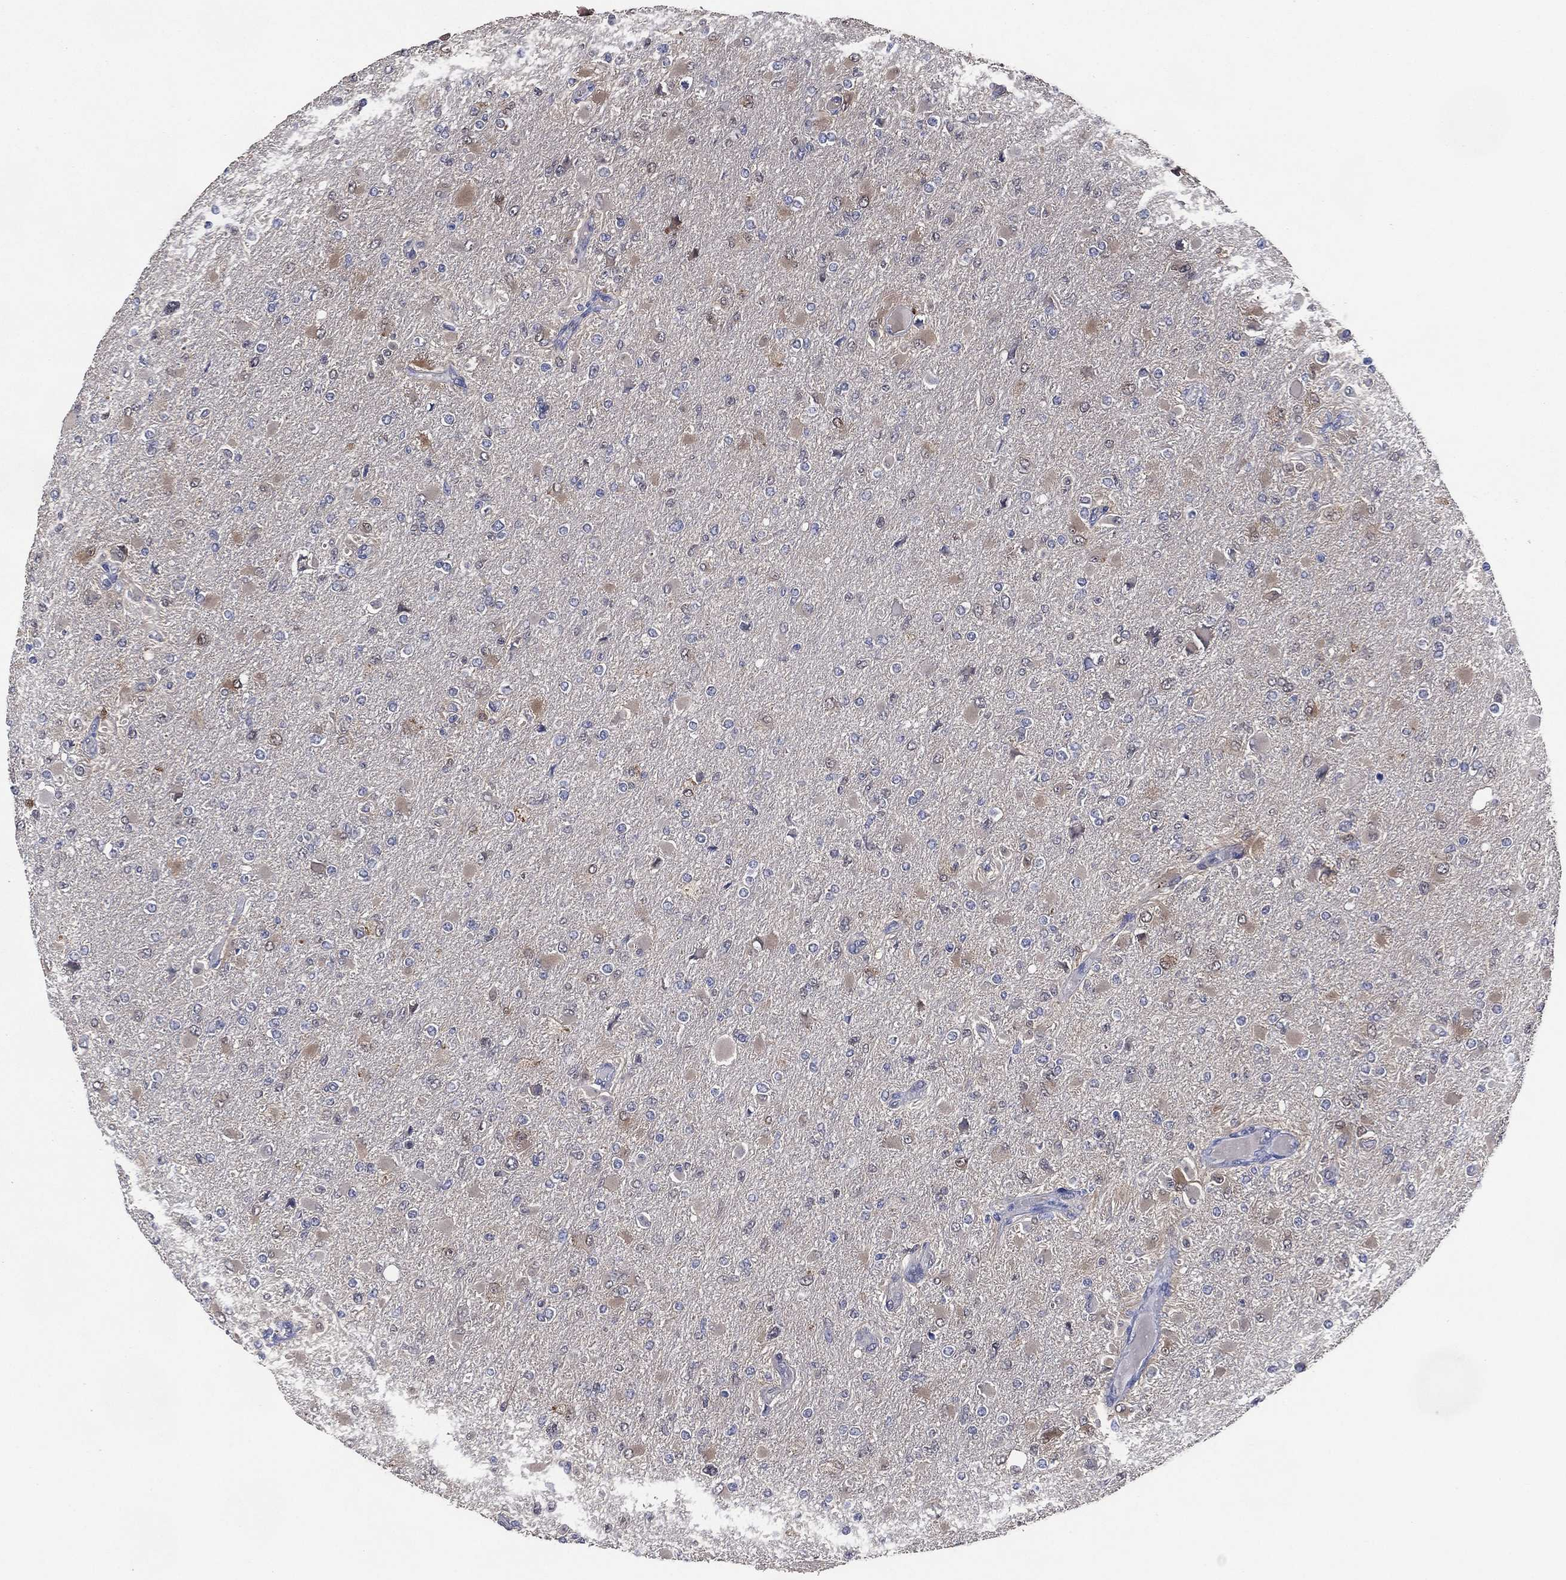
{"staining": {"intensity": "weak", "quantity": "<25%", "location": "cytoplasmic/membranous"}, "tissue": "glioma", "cell_type": "Tumor cells", "image_type": "cancer", "snomed": [{"axis": "morphology", "description": "Glioma, malignant, High grade"}, {"axis": "topography", "description": "Cerebral cortex"}], "caption": "Immunohistochemical staining of malignant high-grade glioma shows no significant positivity in tumor cells.", "gene": "AK1", "patient": {"sex": "female", "age": 36}}